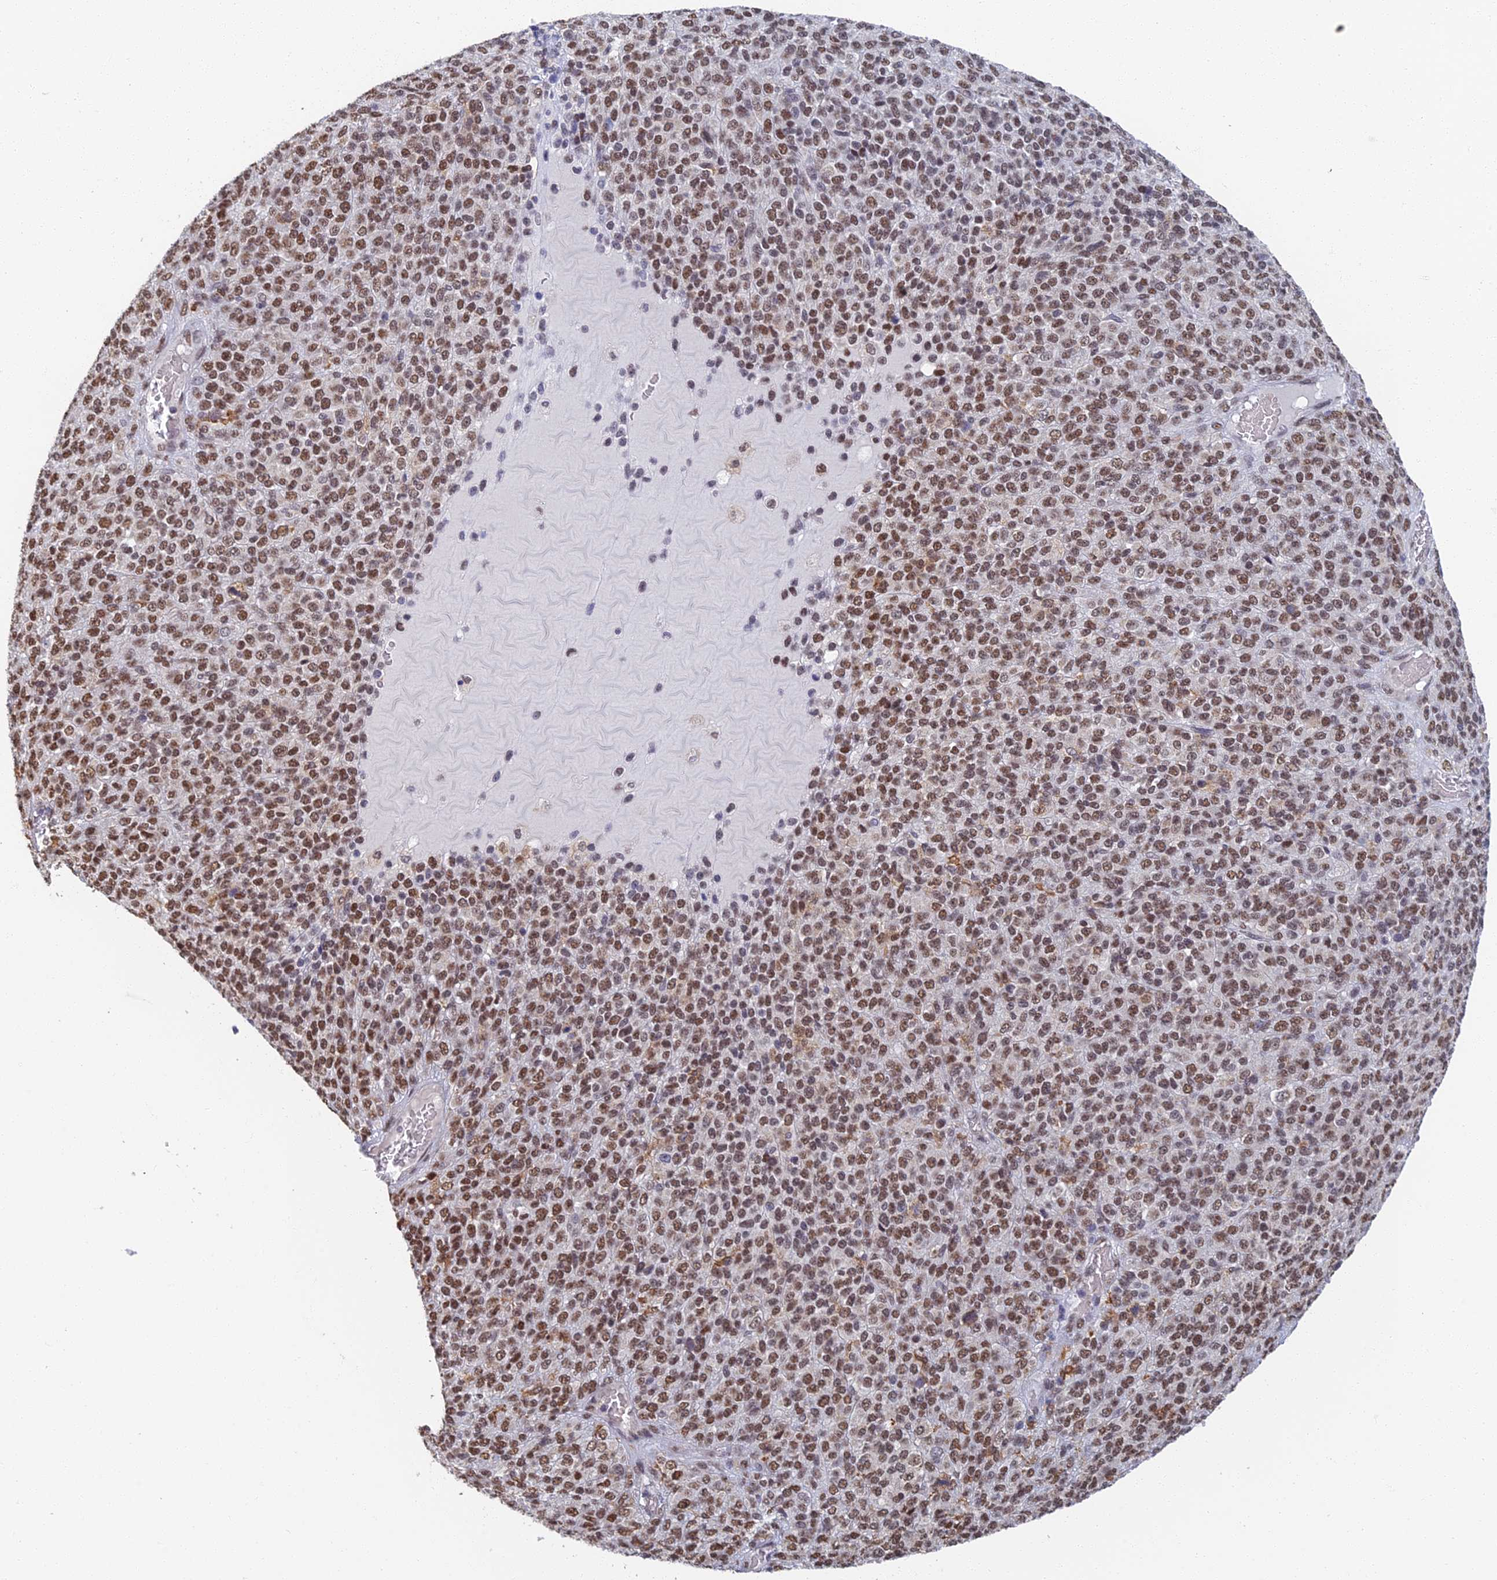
{"staining": {"intensity": "moderate", "quantity": ">75%", "location": "nuclear"}, "tissue": "melanoma", "cell_type": "Tumor cells", "image_type": "cancer", "snomed": [{"axis": "morphology", "description": "Malignant melanoma, Metastatic site"}, {"axis": "topography", "description": "Brain"}], "caption": "The histopathology image demonstrates a brown stain indicating the presence of a protein in the nuclear of tumor cells in malignant melanoma (metastatic site). (brown staining indicates protein expression, while blue staining denotes nuclei).", "gene": "GPATCH1", "patient": {"sex": "female", "age": 56}}